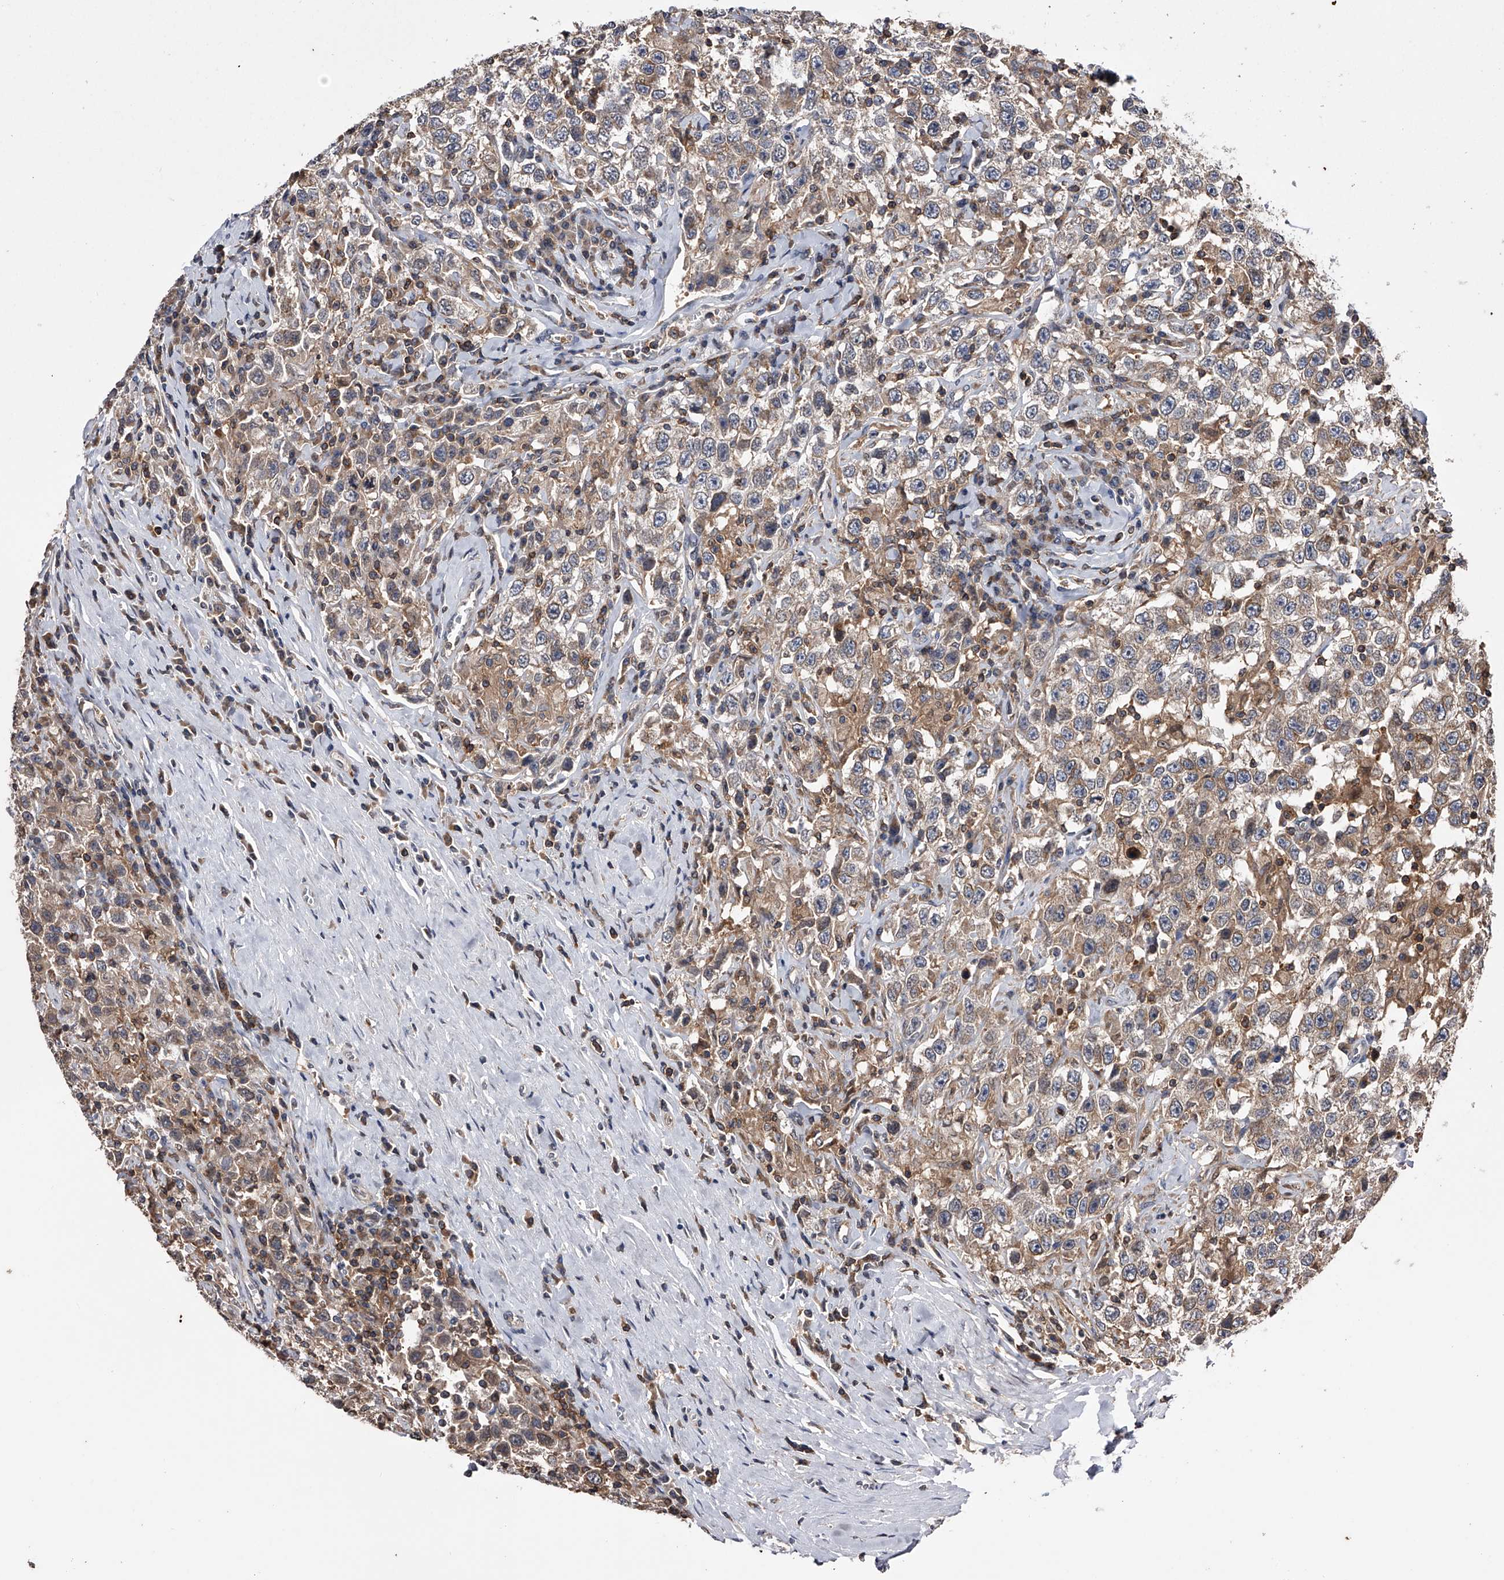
{"staining": {"intensity": "moderate", "quantity": "25%-75%", "location": "cytoplasmic/membranous"}, "tissue": "testis cancer", "cell_type": "Tumor cells", "image_type": "cancer", "snomed": [{"axis": "morphology", "description": "Seminoma, NOS"}, {"axis": "topography", "description": "Testis"}], "caption": "The histopathology image displays immunohistochemical staining of testis cancer. There is moderate cytoplasmic/membranous expression is present in about 25%-75% of tumor cells.", "gene": "PAN3", "patient": {"sex": "male", "age": 41}}